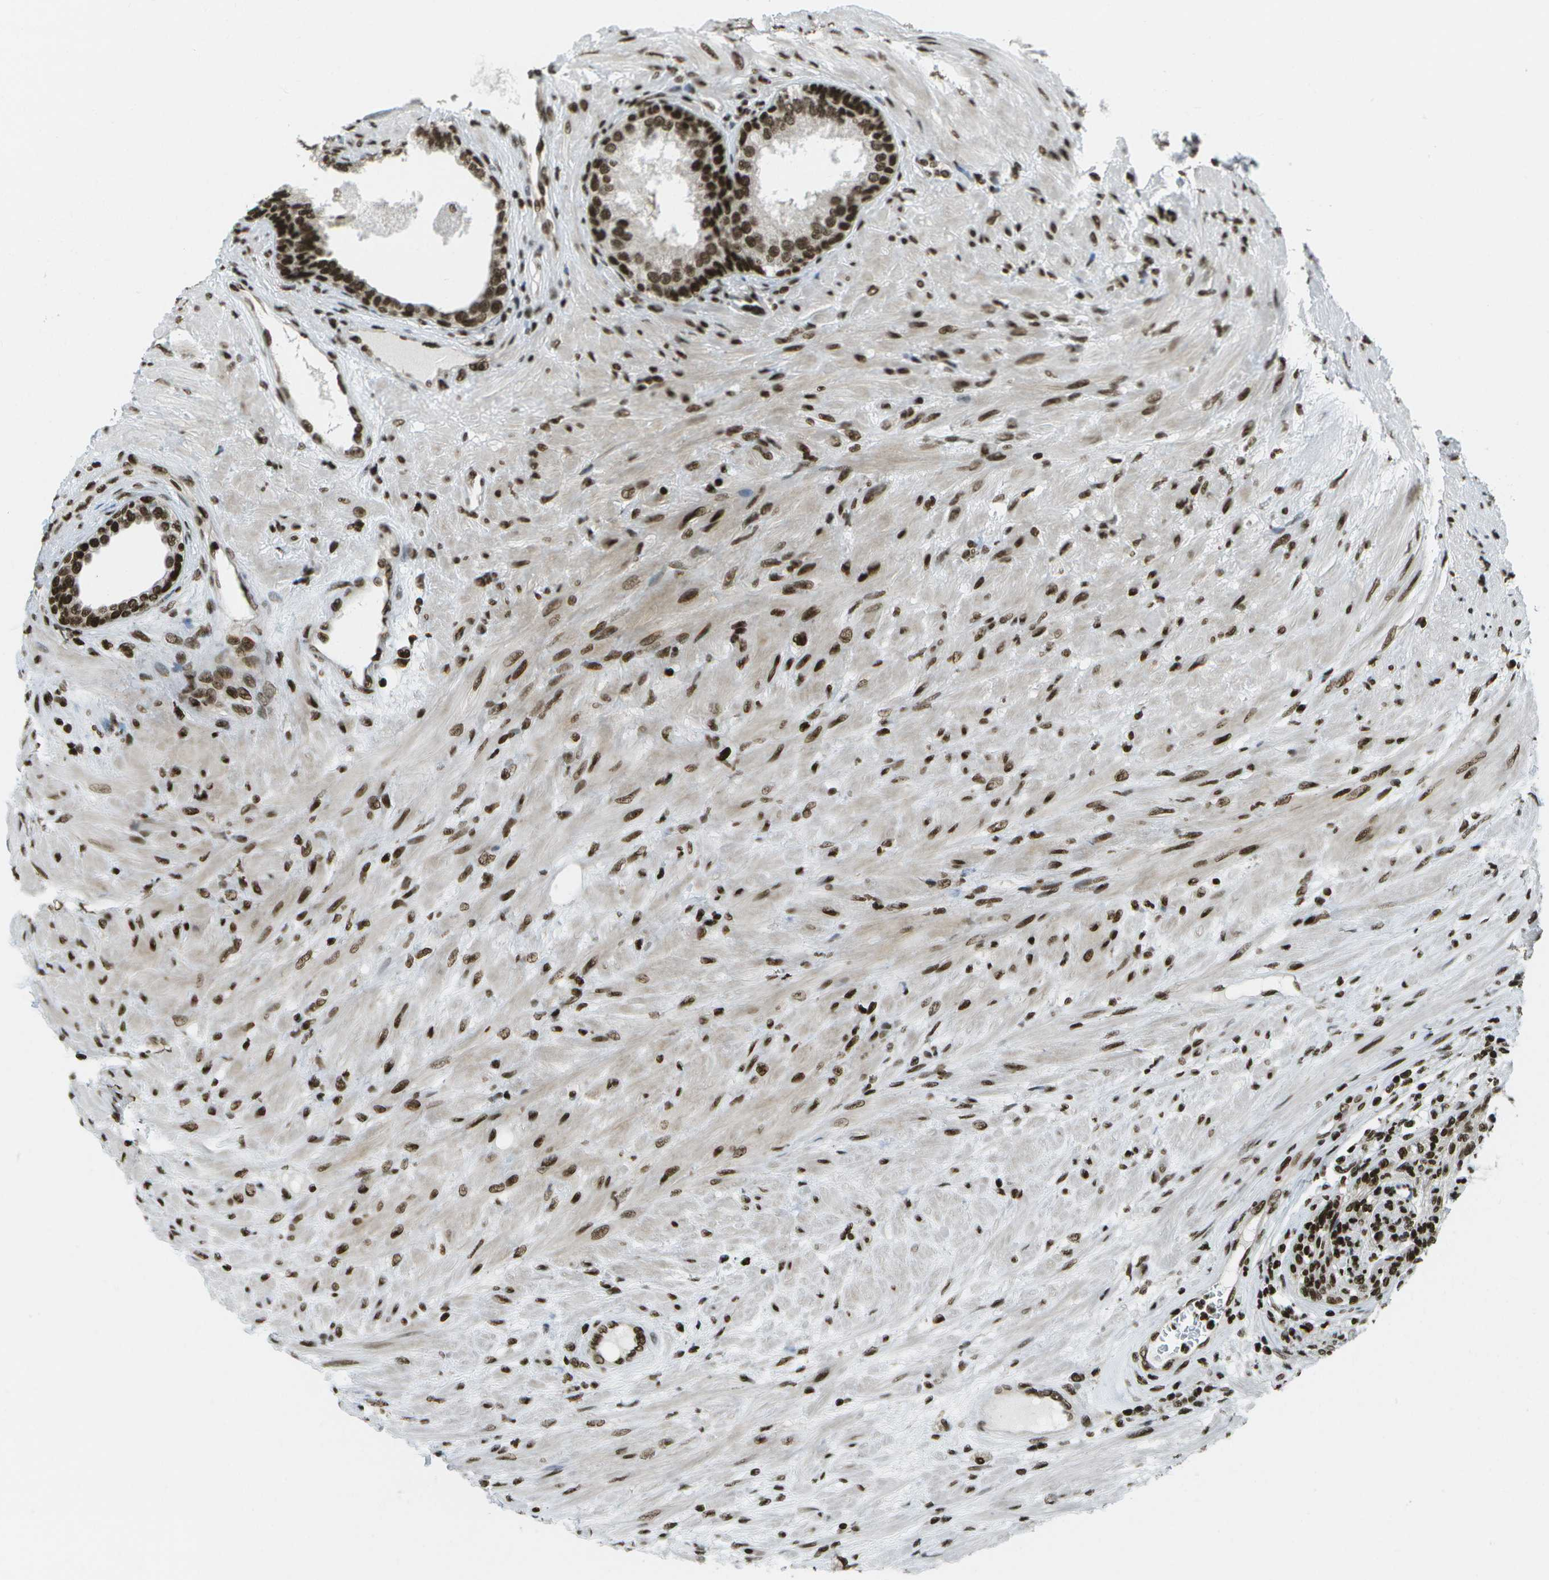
{"staining": {"intensity": "strong", "quantity": ">75%", "location": "nuclear"}, "tissue": "prostate", "cell_type": "Glandular cells", "image_type": "normal", "snomed": [{"axis": "morphology", "description": "Normal tissue, NOS"}, {"axis": "topography", "description": "Prostate"}], "caption": "Normal prostate demonstrates strong nuclear staining in about >75% of glandular cells.", "gene": "GLYR1", "patient": {"sex": "male", "age": 76}}